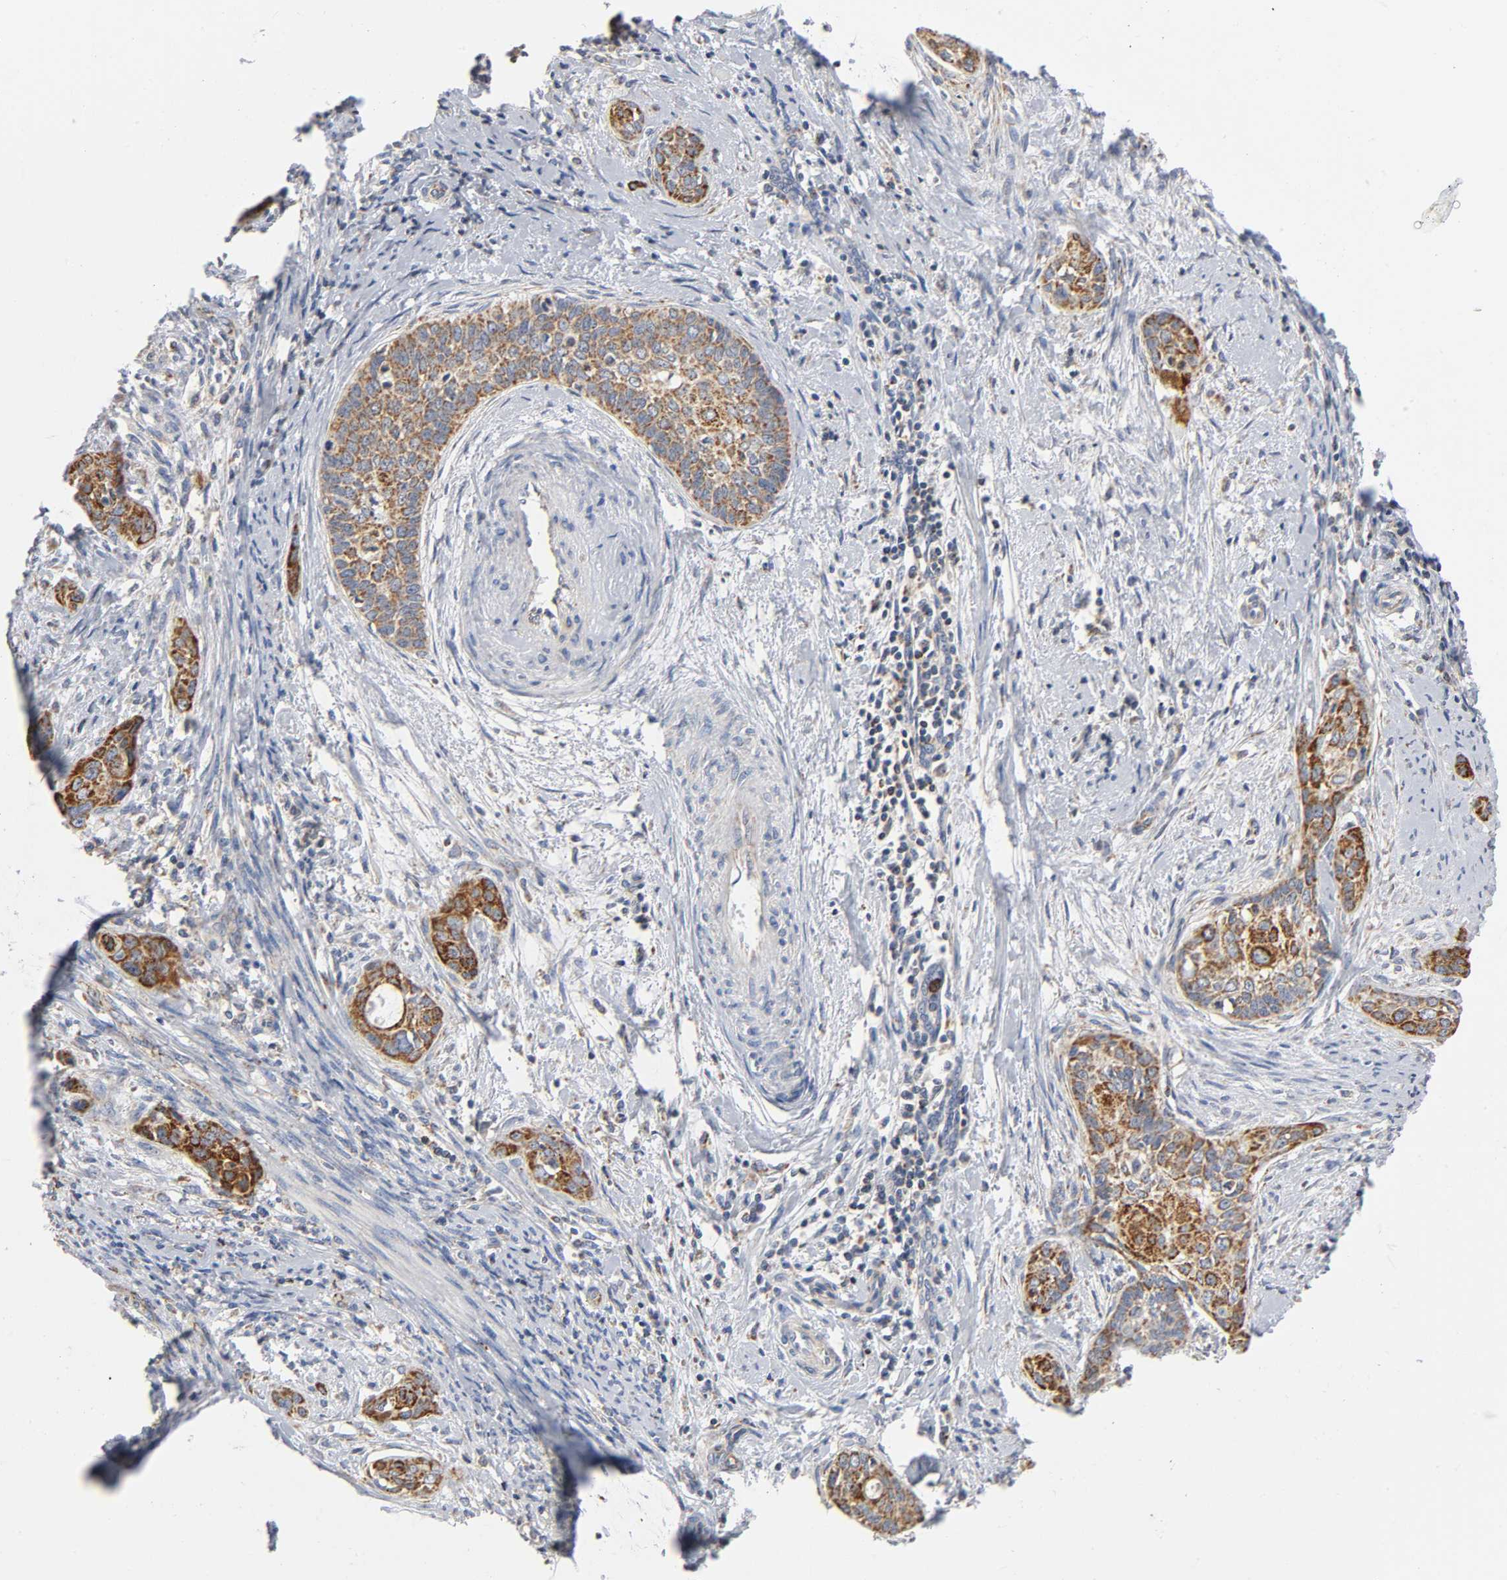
{"staining": {"intensity": "strong", "quantity": ">75%", "location": "cytoplasmic/membranous"}, "tissue": "cervical cancer", "cell_type": "Tumor cells", "image_type": "cancer", "snomed": [{"axis": "morphology", "description": "Squamous cell carcinoma, NOS"}, {"axis": "topography", "description": "Cervix"}], "caption": "Cervical squamous cell carcinoma tissue demonstrates strong cytoplasmic/membranous positivity in about >75% of tumor cells, visualized by immunohistochemistry.", "gene": "BAK1", "patient": {"sex": "female", "age": 33}}